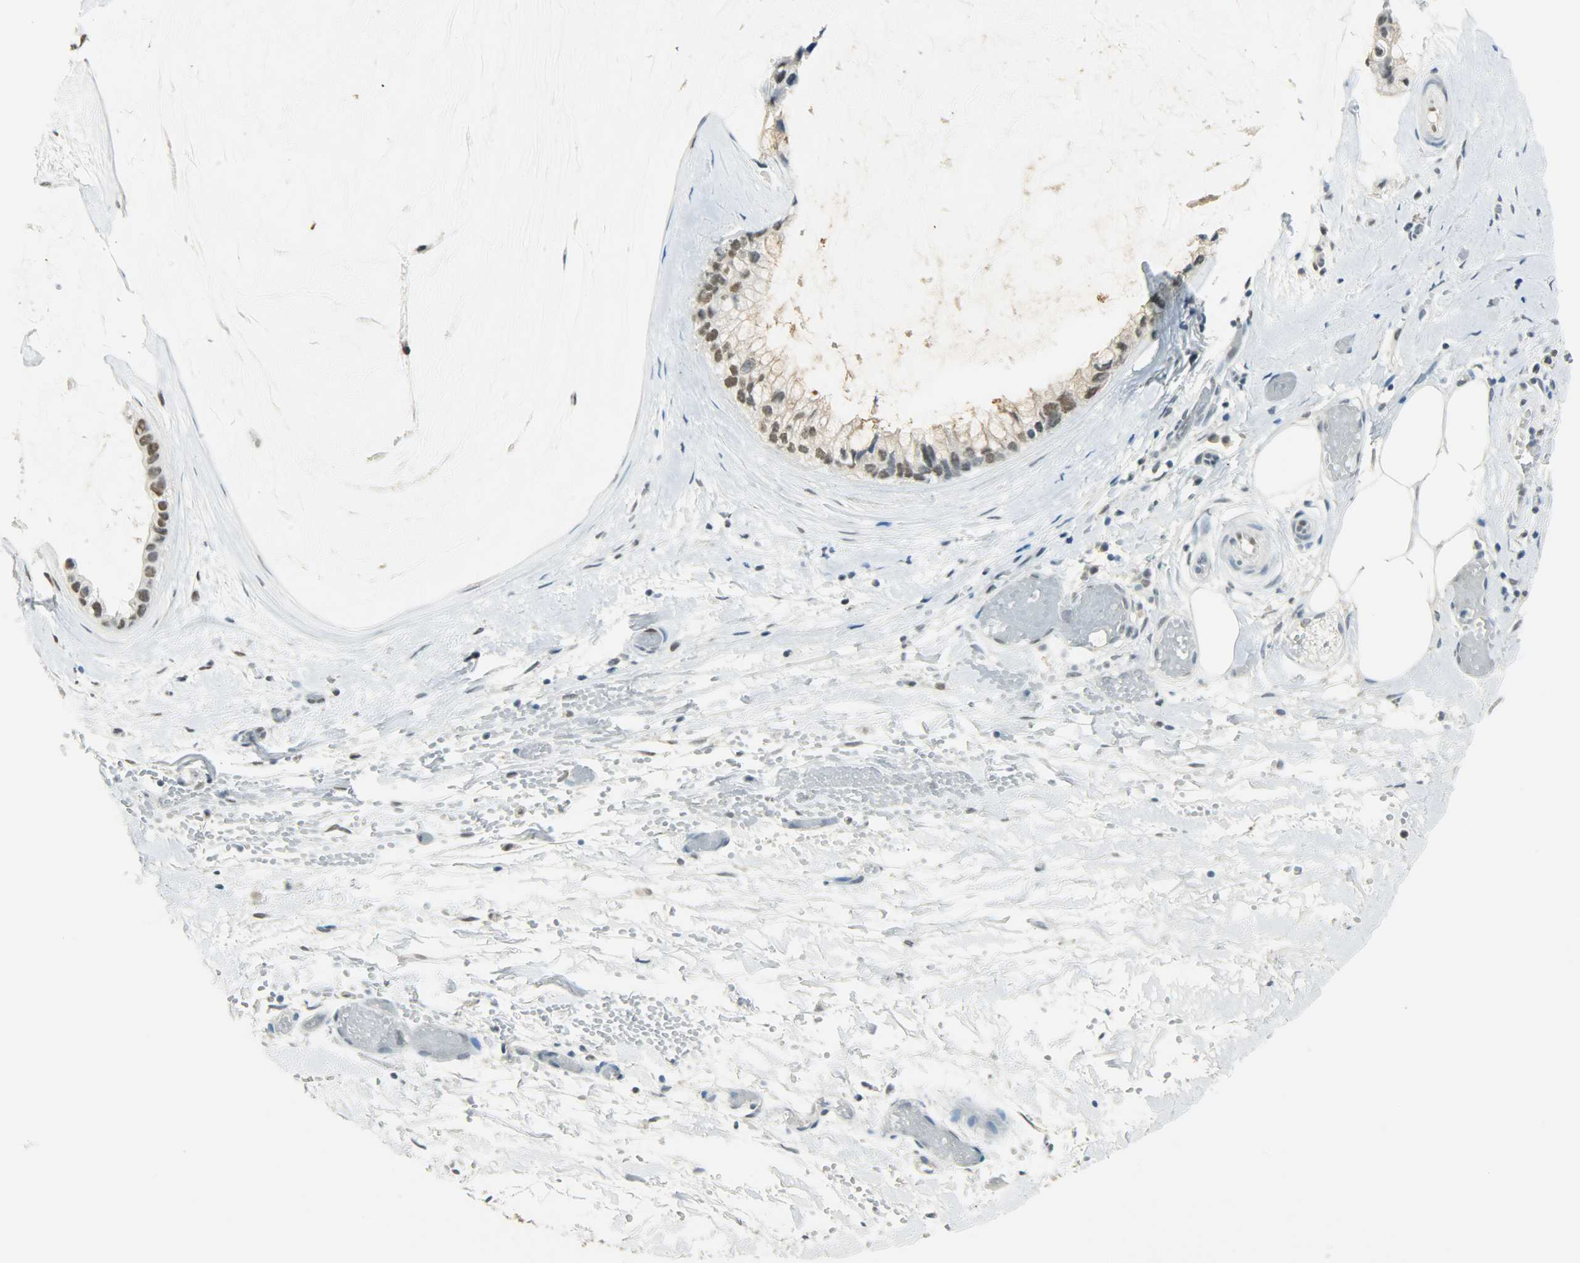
{"staining": {"intensity": "strong", "quantity": ">75%", "location": "nuclear"}, "tissue": "ovarian cancer", "cell_type": "Tumor cells", "image_type": "cancer", "snomed": [{"axis": "morphology", "description": "Cystadenocarcinoma, mucinous, NOS"}, {"axis": "topography", "description": "Ovary"}], "caption": "Immunohistochemical staining of mucinous cystadenocarcinoma (ovarian) displays high levels of strong nuclear staining in approximately >75% of tumor cells. (DAB = brown stain, brightfield microscopy at high magnification).", "gene": "MYEF2", "patient": {"sex": "female", "age": 39}}